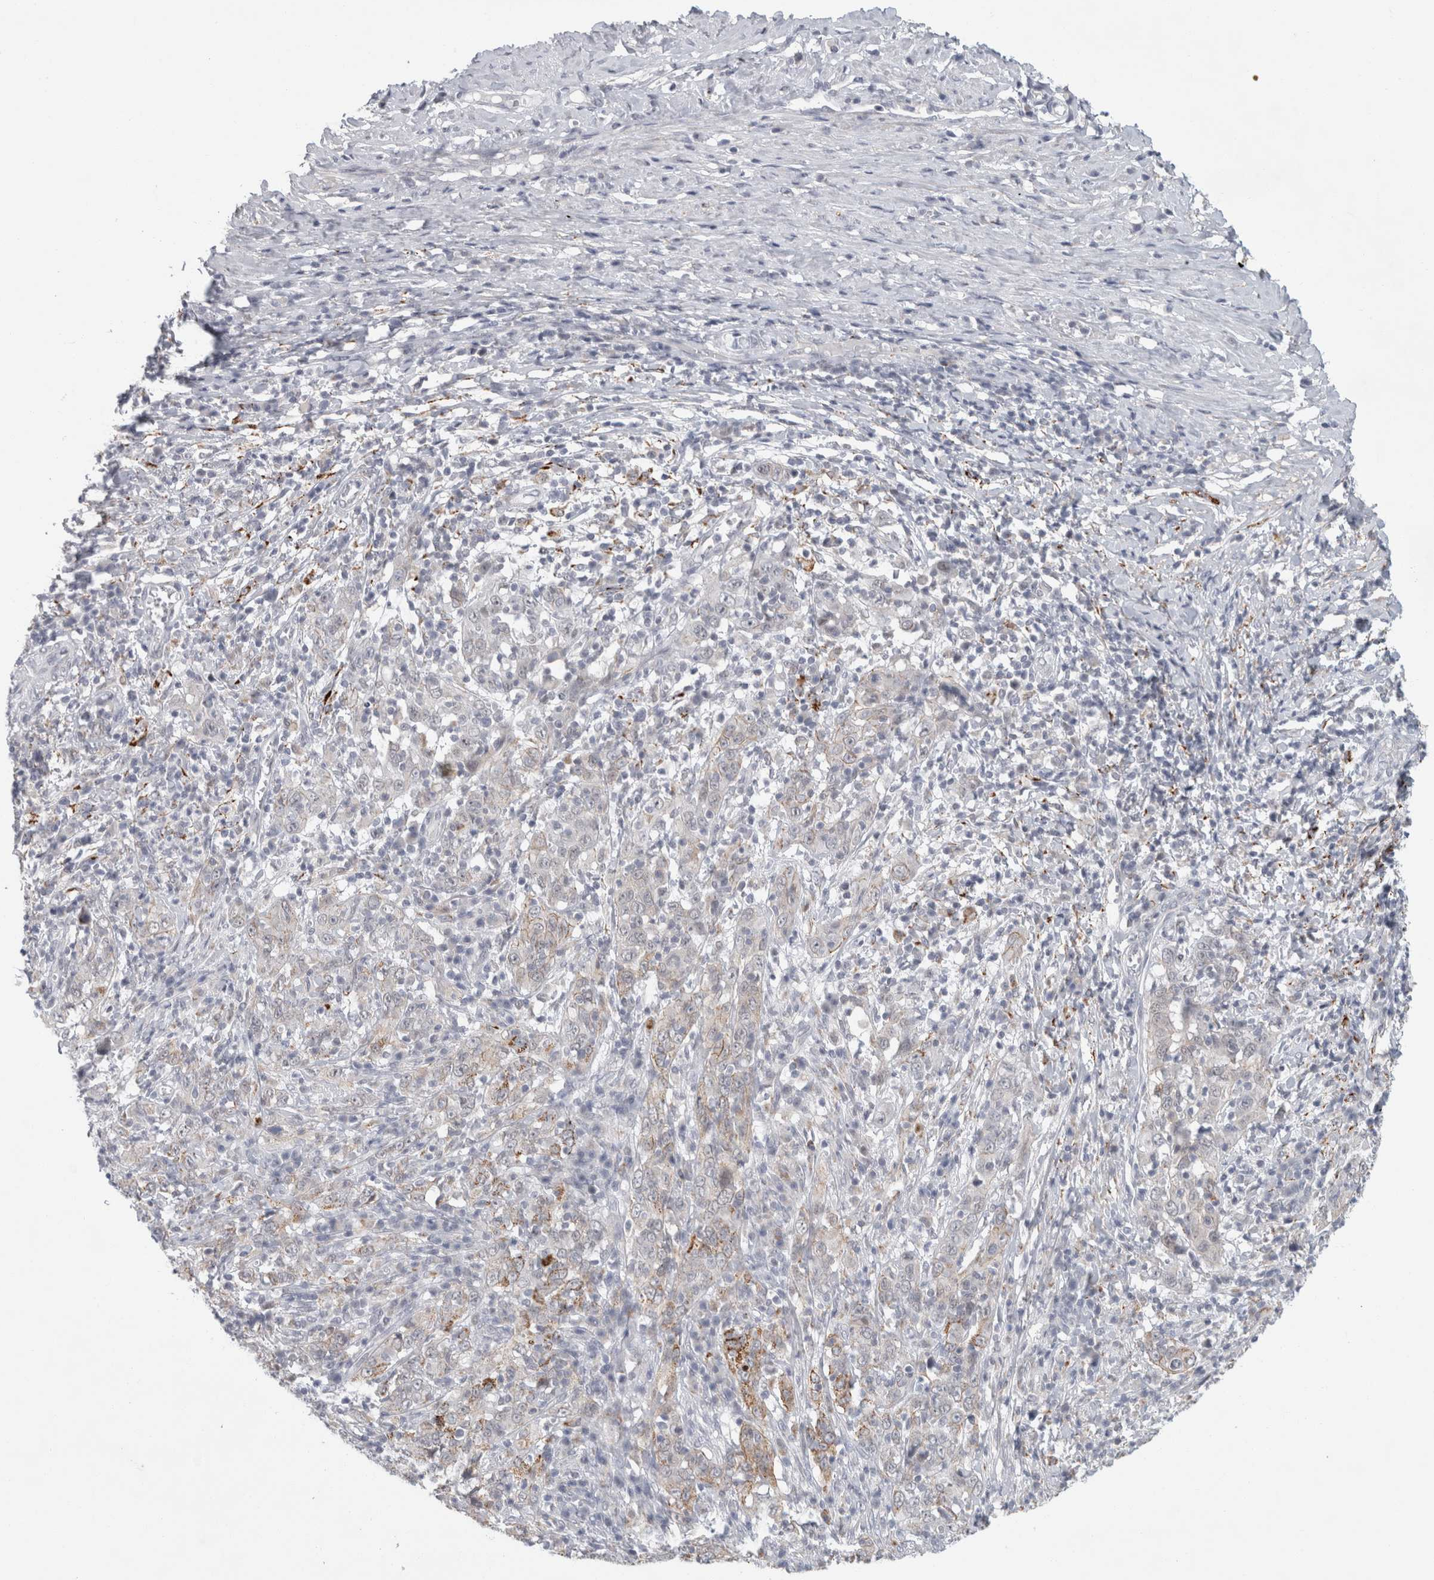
{"staining": {"intensity": "moderate", "quantity": "<25%", "location": "cytoplasmic/membranous"}, "tissue": "cervical cancer", "cell_type": "Tumor cells", "image_type": "cancer", "snomed": [{"axis": "morphology", "description": "Squamous cell carcinoma, NOS"}, {"axis": "topography", "description": "Cervix"}], "caption": "A high-resolution micrograph shows immunohistochemistry staining of cervical cancer, which reveals moderate cytoplasmic/membranous staining in approximately <25% of tumor cells. (DAB (3,3'-diaminobenzidine) IHC with brightfield microscopy, high magnification).", "gene": "NIPA1", "patient": {"sex": "female", "age": 46}}